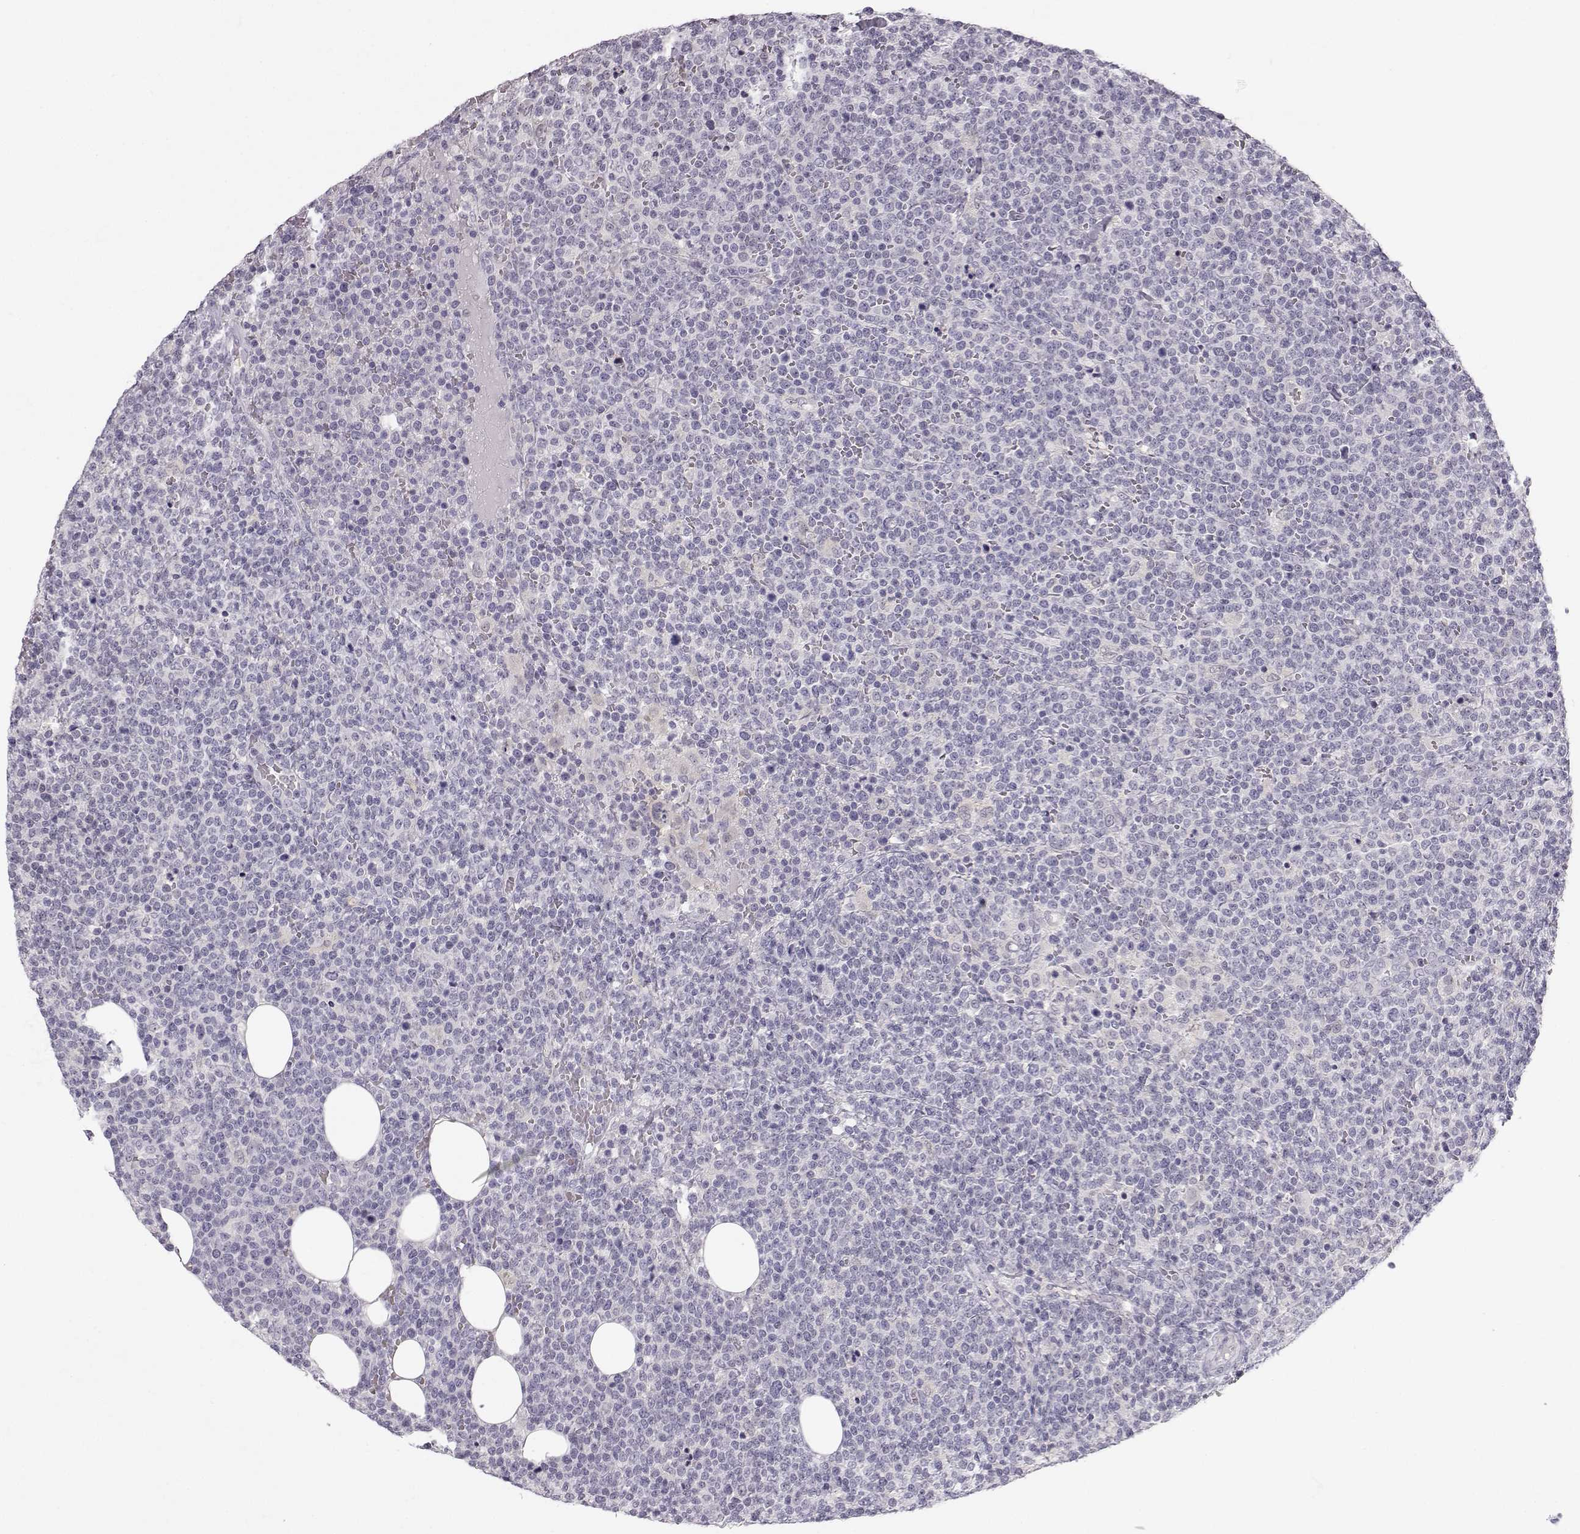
{"staining": {"intensity": "negative", "quantity": "none", "location": "none"}, "tissue": "lymphoma", "cell_type": "Tumor cells", "image_type": "cancer", "snomed": [{"axis": "morphology", "description": "Malignant lymphoma, non-Hodgkin's type, High grade"}, {"axis": "topography", "description": "Lymph node"}], "caption": "Tumor cells show no significant positivity in lymphoma.", "gene": "ZNF185", "patient": {"sex": "male", "age": 61}}